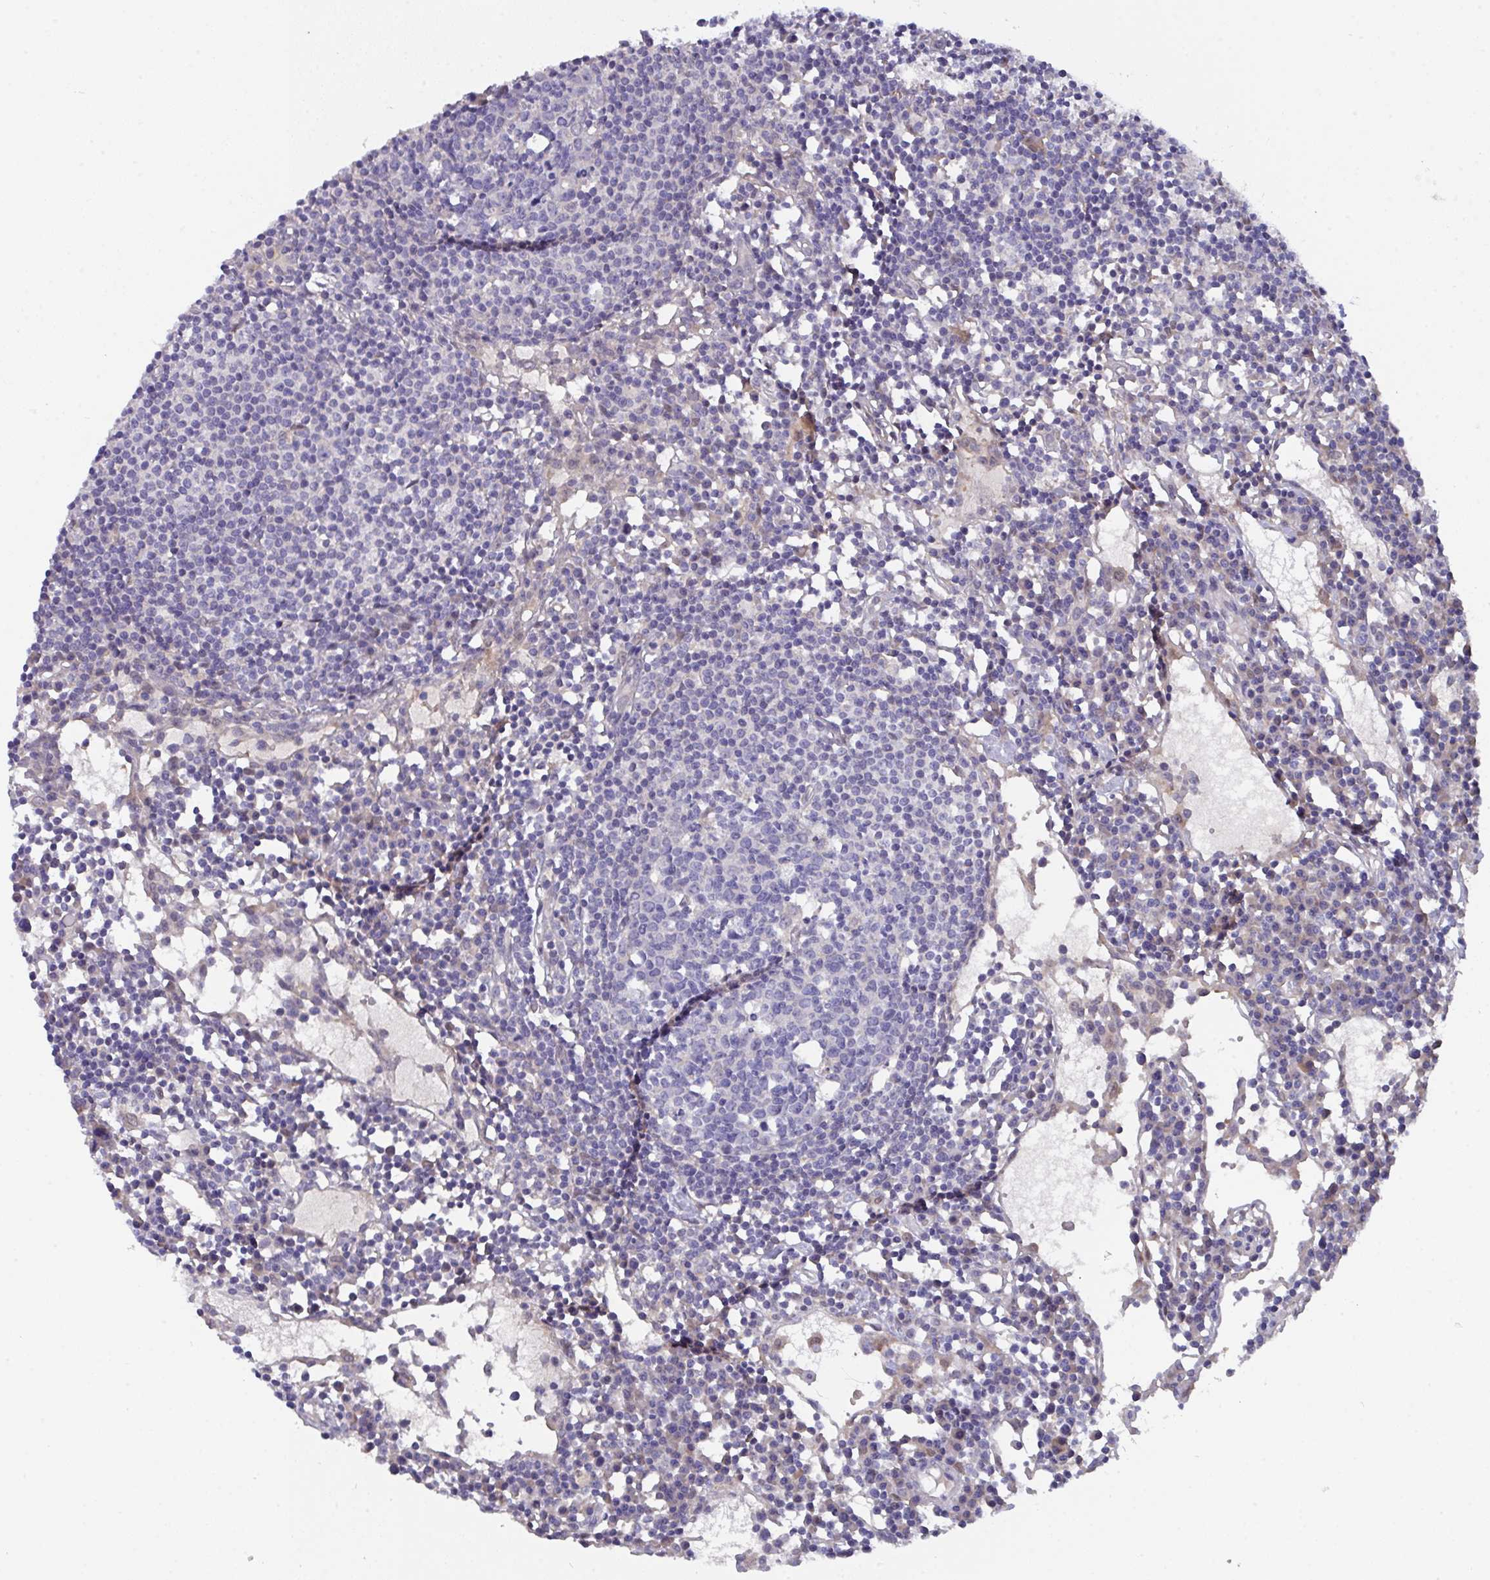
{"staining": {"intensity": "negative", "quantity": "none", "location": "none"}, "tissue": "lymph node", "cell_type": "Germinal center cells", "image_type": "normal", "snomed": [{"axis": "morphology", "description": "Normal tissue, NOS"}, {"axis": "topography", "description": "Lymph node"}], "caption": "A photomicrograph of lymph node stained for a protein reveals no brown staining in germinal center cells.", "gene": "L3HYPDH", "patient": {"sex": "female", "age": 78}}